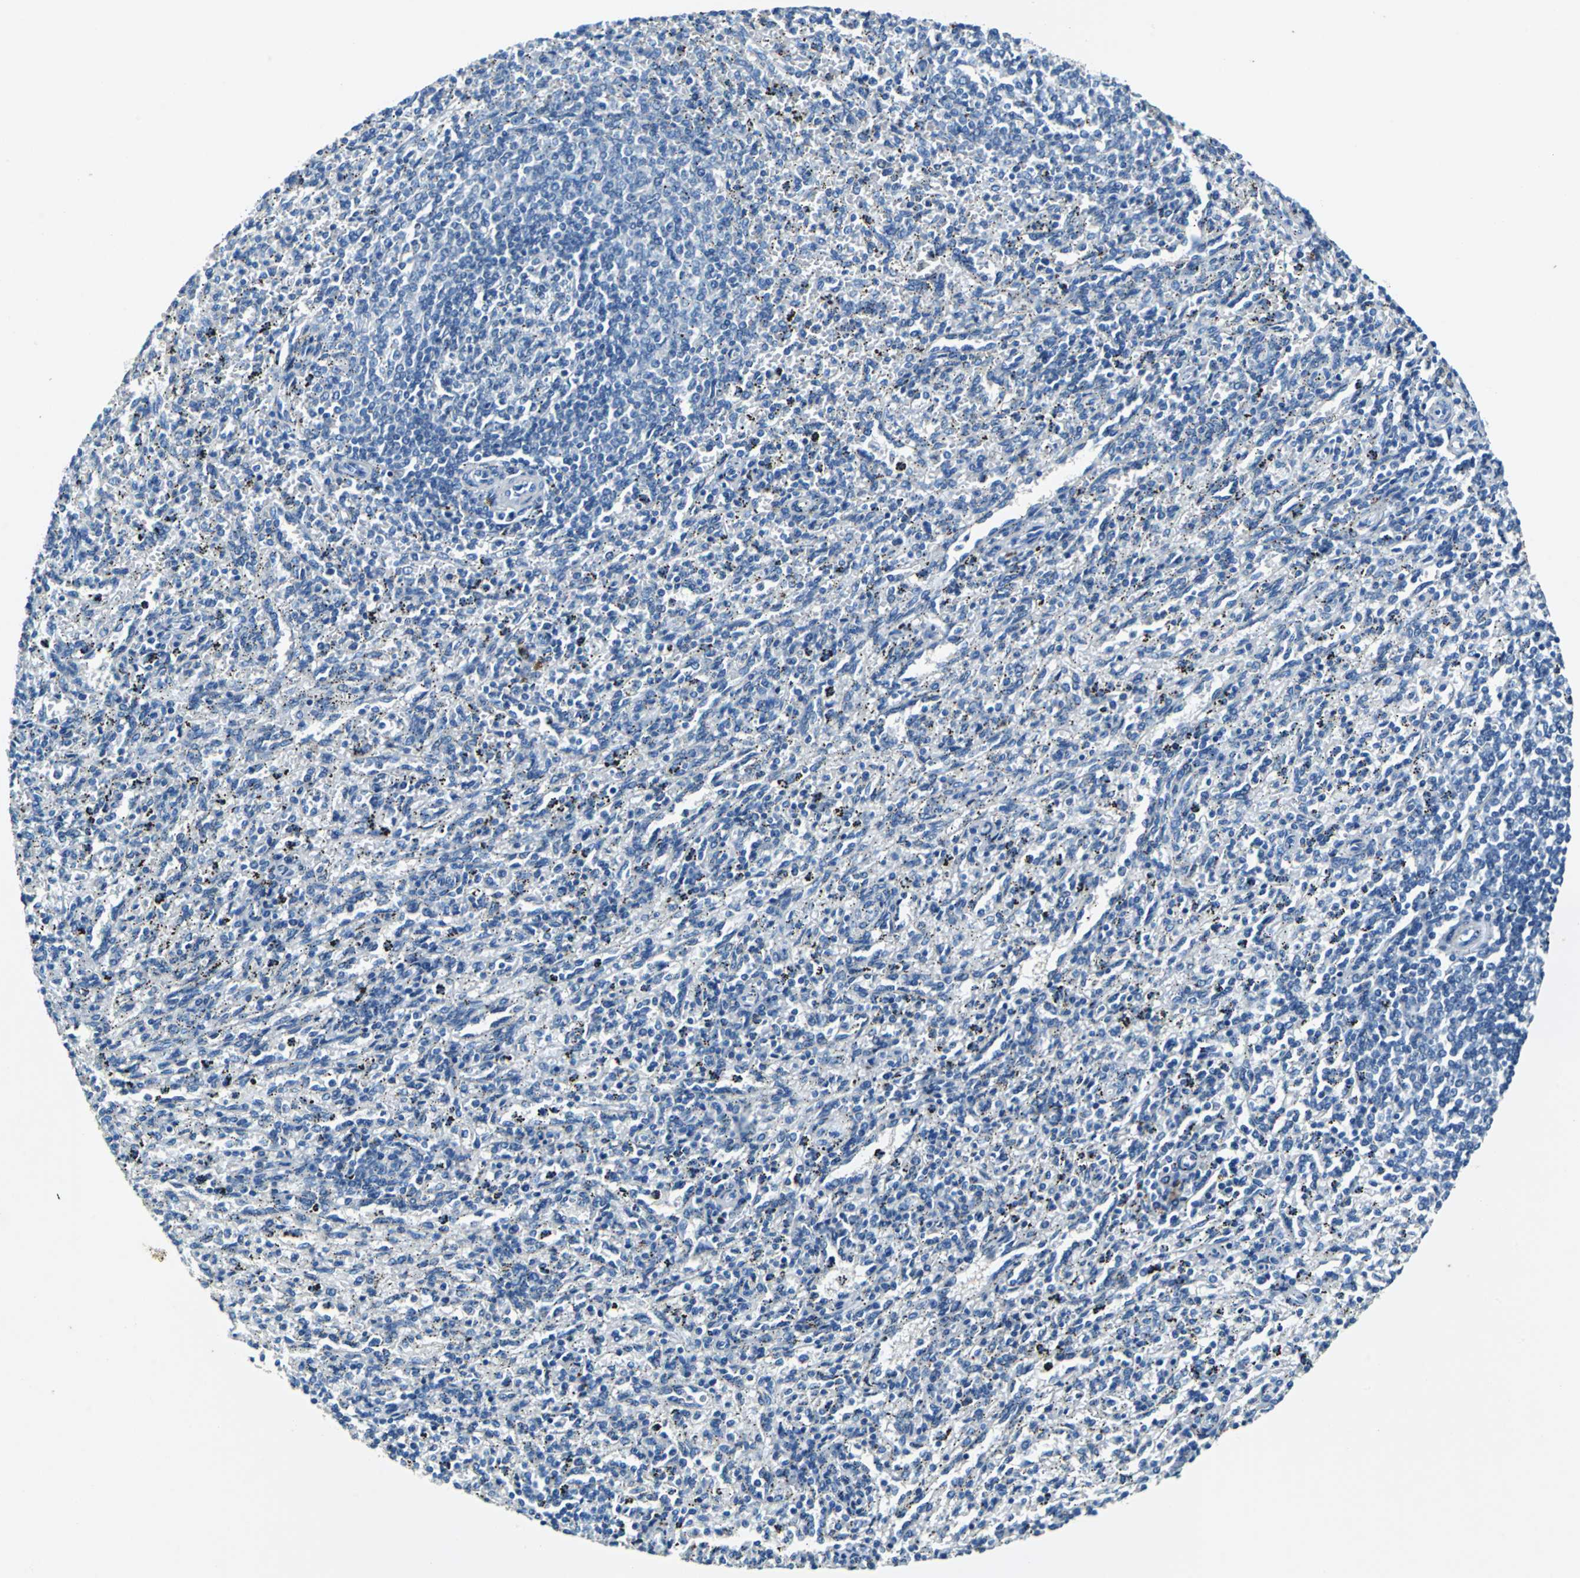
{"staining": {"intensity": "negative", "quantity": "none", "location": "none"}, "tissue": "spleen", "cell_type": "Cells in red pulp", "image_type": "normal", "snomed": [{"axis": "morphology", "description": "Normal tissue, NOS"}, {"axis": "topography", "description": "Spleen"}], "caption": "The IHC micrograph has no significant expression in cells in red pulp of spleen. The staining is performed using DAB (3,3'-diaminobenzidine) brown chromogen with nuclei counter-stained in using hematoxylin.", "gene": "TEX264", "patient": {"sex": "female", "age": 10}}